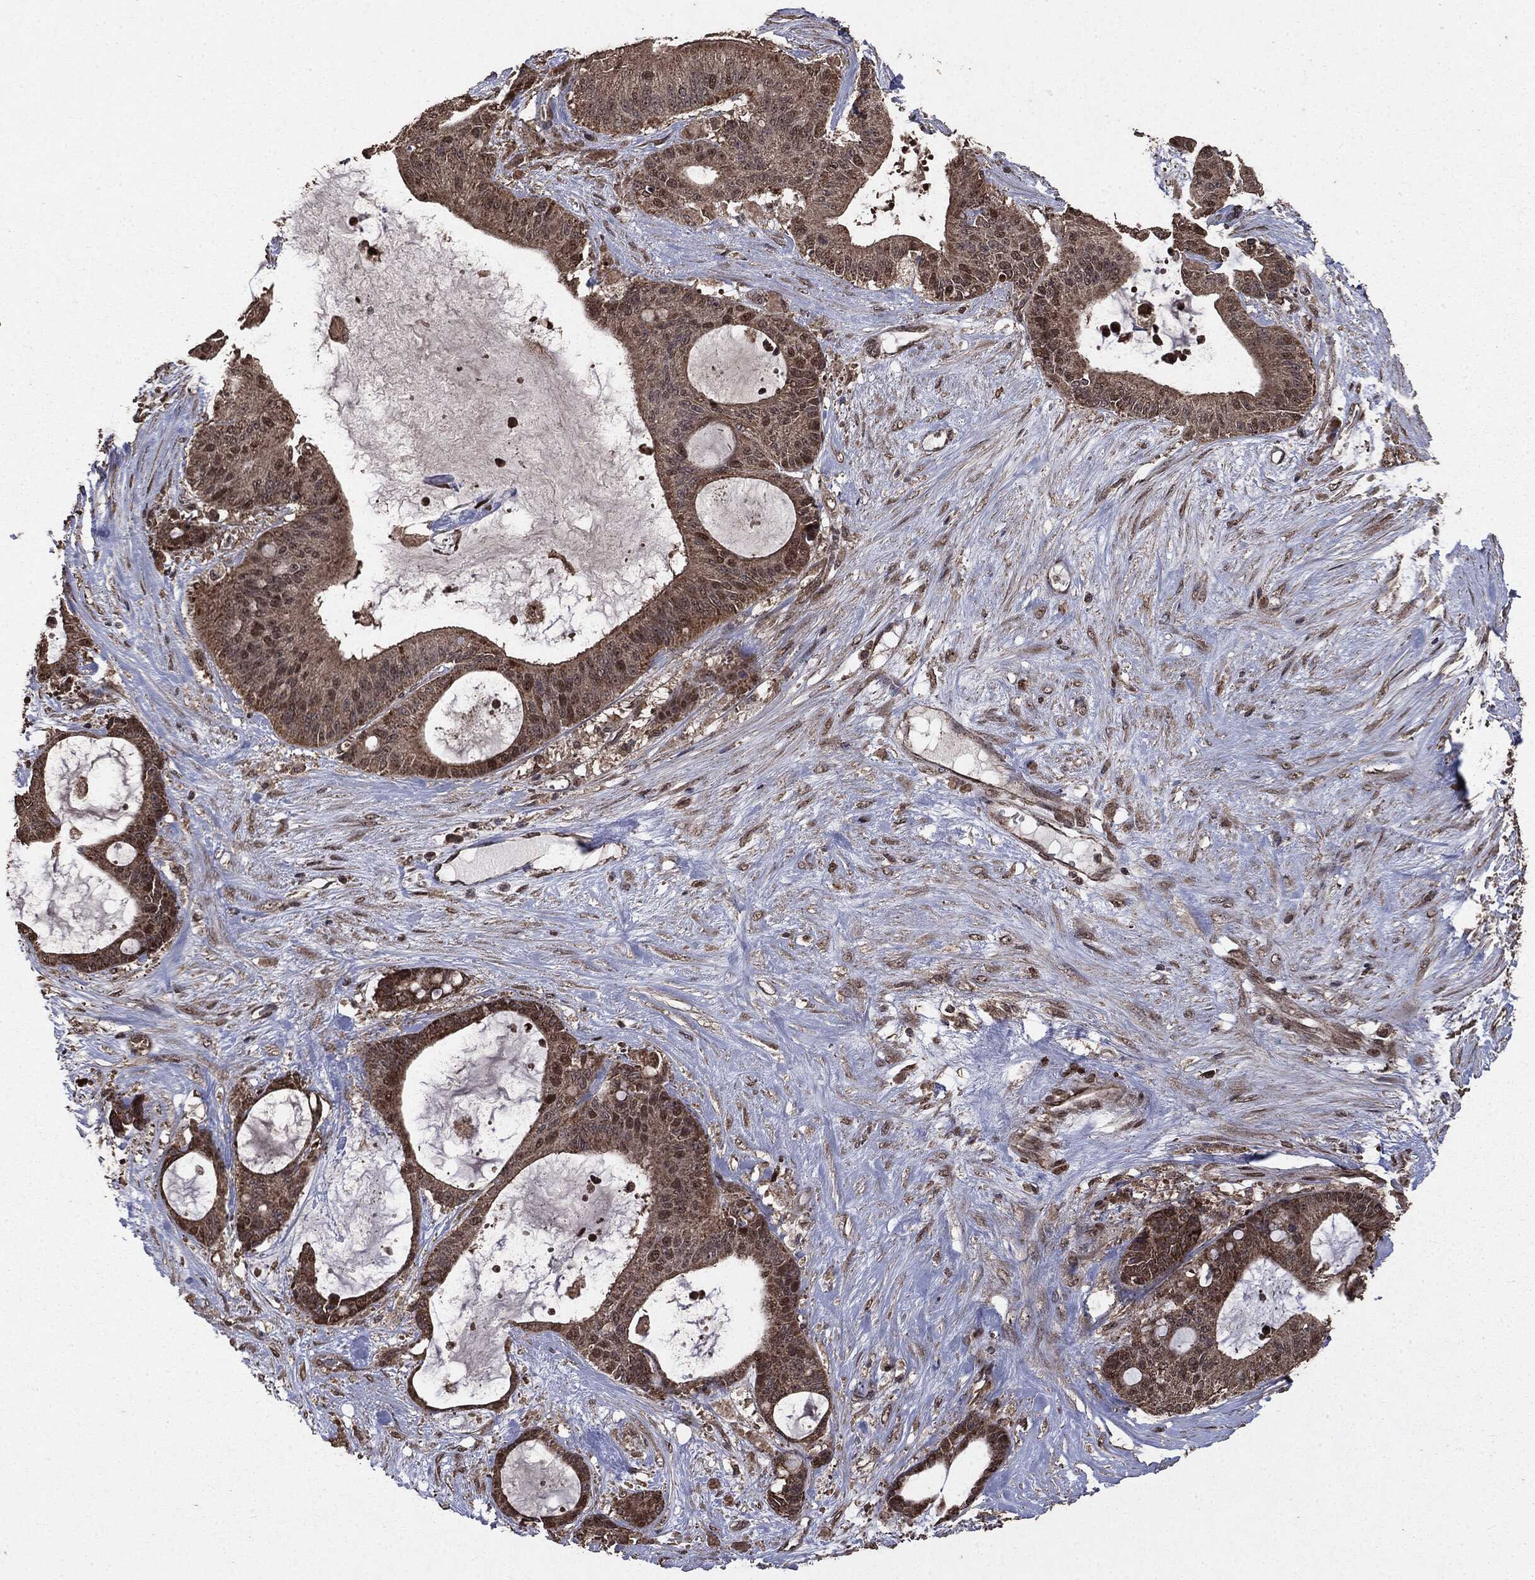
{"staining": {"intensity": "strong", "quantity": "<25%", "location": "nuclear"}, "tissue": "liver cancer", "cell_type": "Tumor cells", "image_type": "cancer", "snomed": [{"axis": "morphology", "description": "Normal tissue, NOS"}, {"axis": "morphology", "description": "Cholangiocarcinoma"}, {"axis": "topography", "description": "Liver"}, {"axis": "topography", "description": "Peripheral nerve tissue"}], "caption": "Protein staining demonstrates strong nuclear positivity in approximately <25% of tumor cells in liver cancer (cholangiocarcinoma).", "gene": "PPP6R2", "patient": {"sex": "female", "age": 73}}